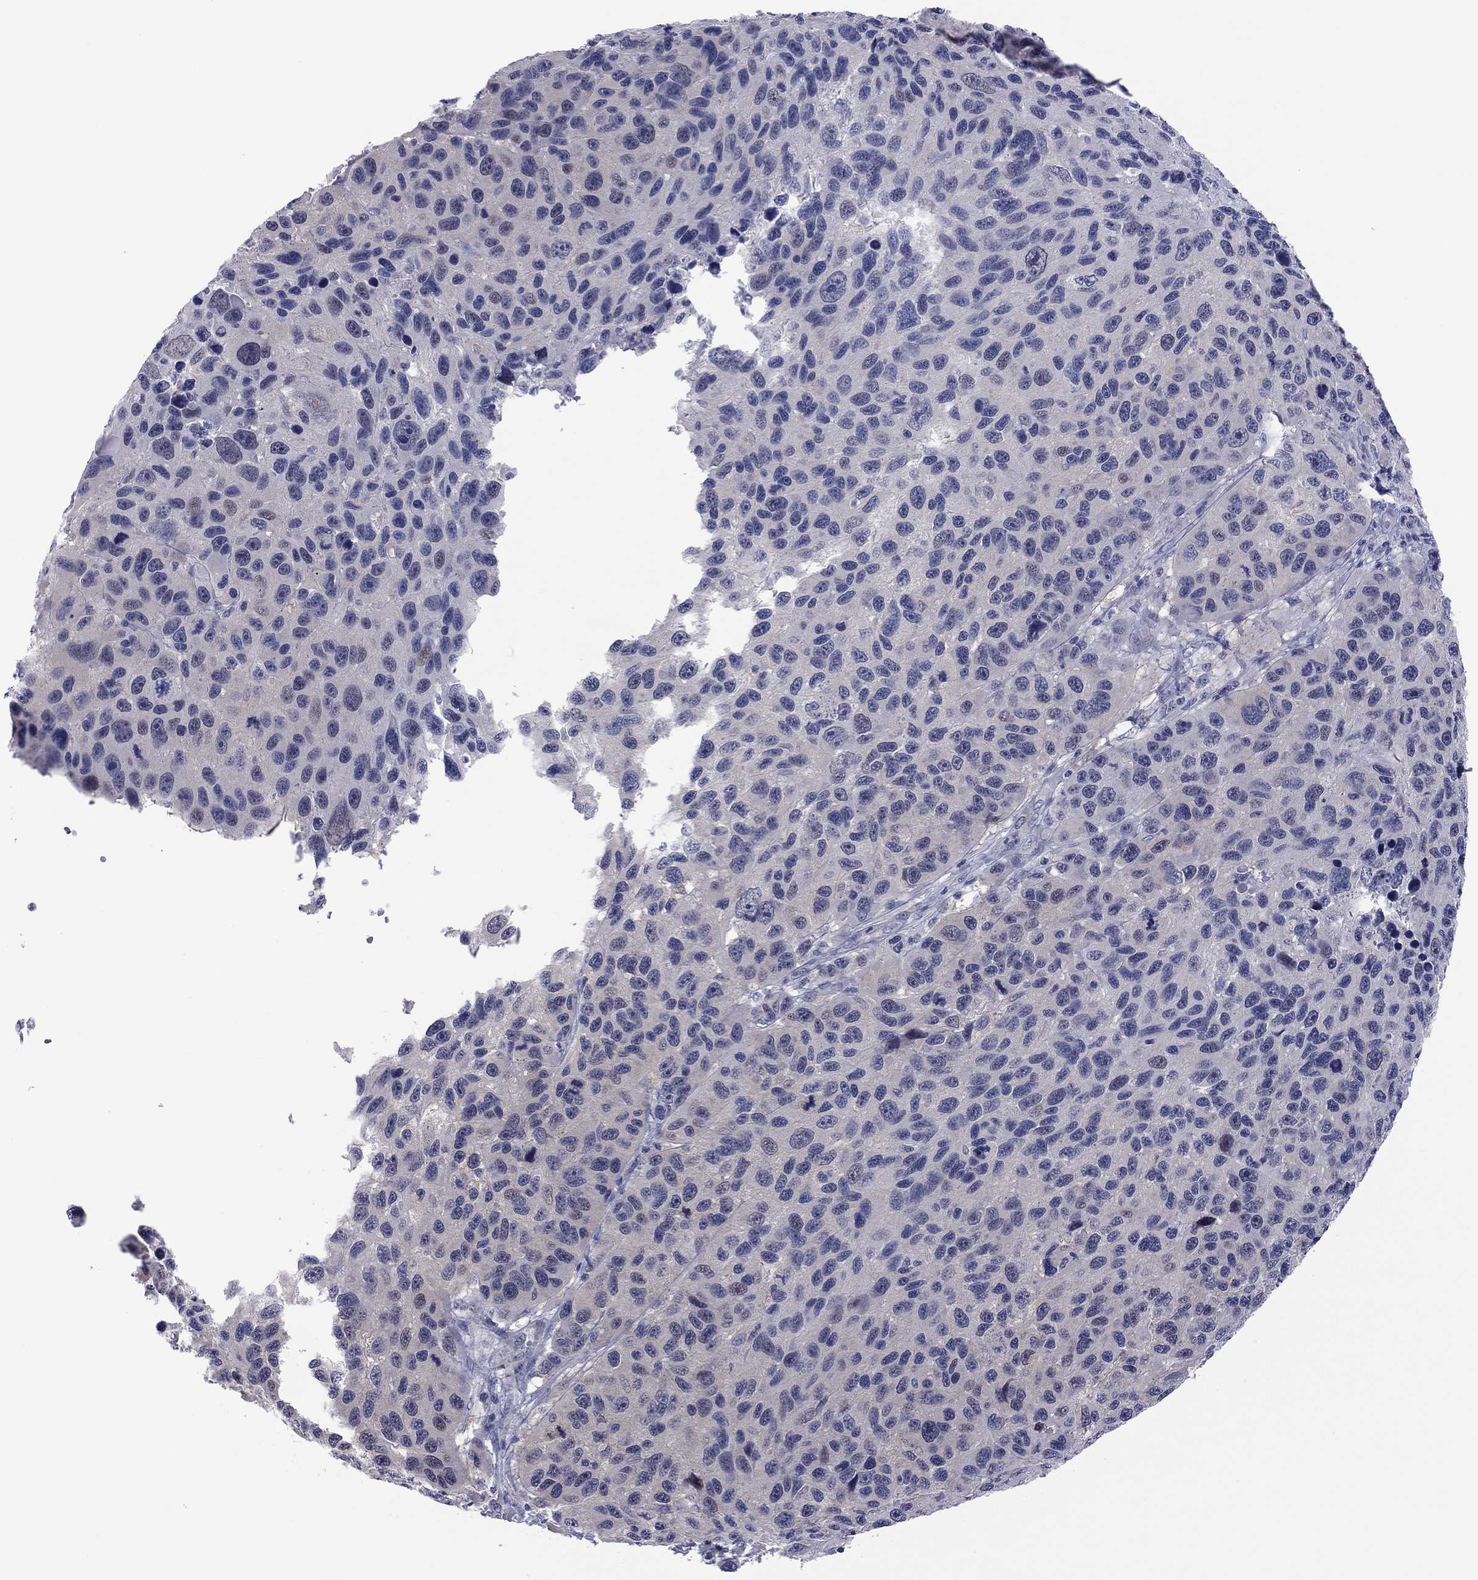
{"staining": {"intensity": "negative", "quantity": "none", "location": "none"}, "tissue": "melanoma", "cell_type": "Tumor cells", "image_type": "cancer", "snomed": [{"axis": "morphology", "description": "Malignant melanoma, NOS"}, {"axis": "topography", "description": "Skin"}], "caption": "There is no significant positivity in tumor cells of melanoma. Nuclei are stained in blue.", "gene": "POU5F2", "patient": {"sex": "male", "age": 53}}